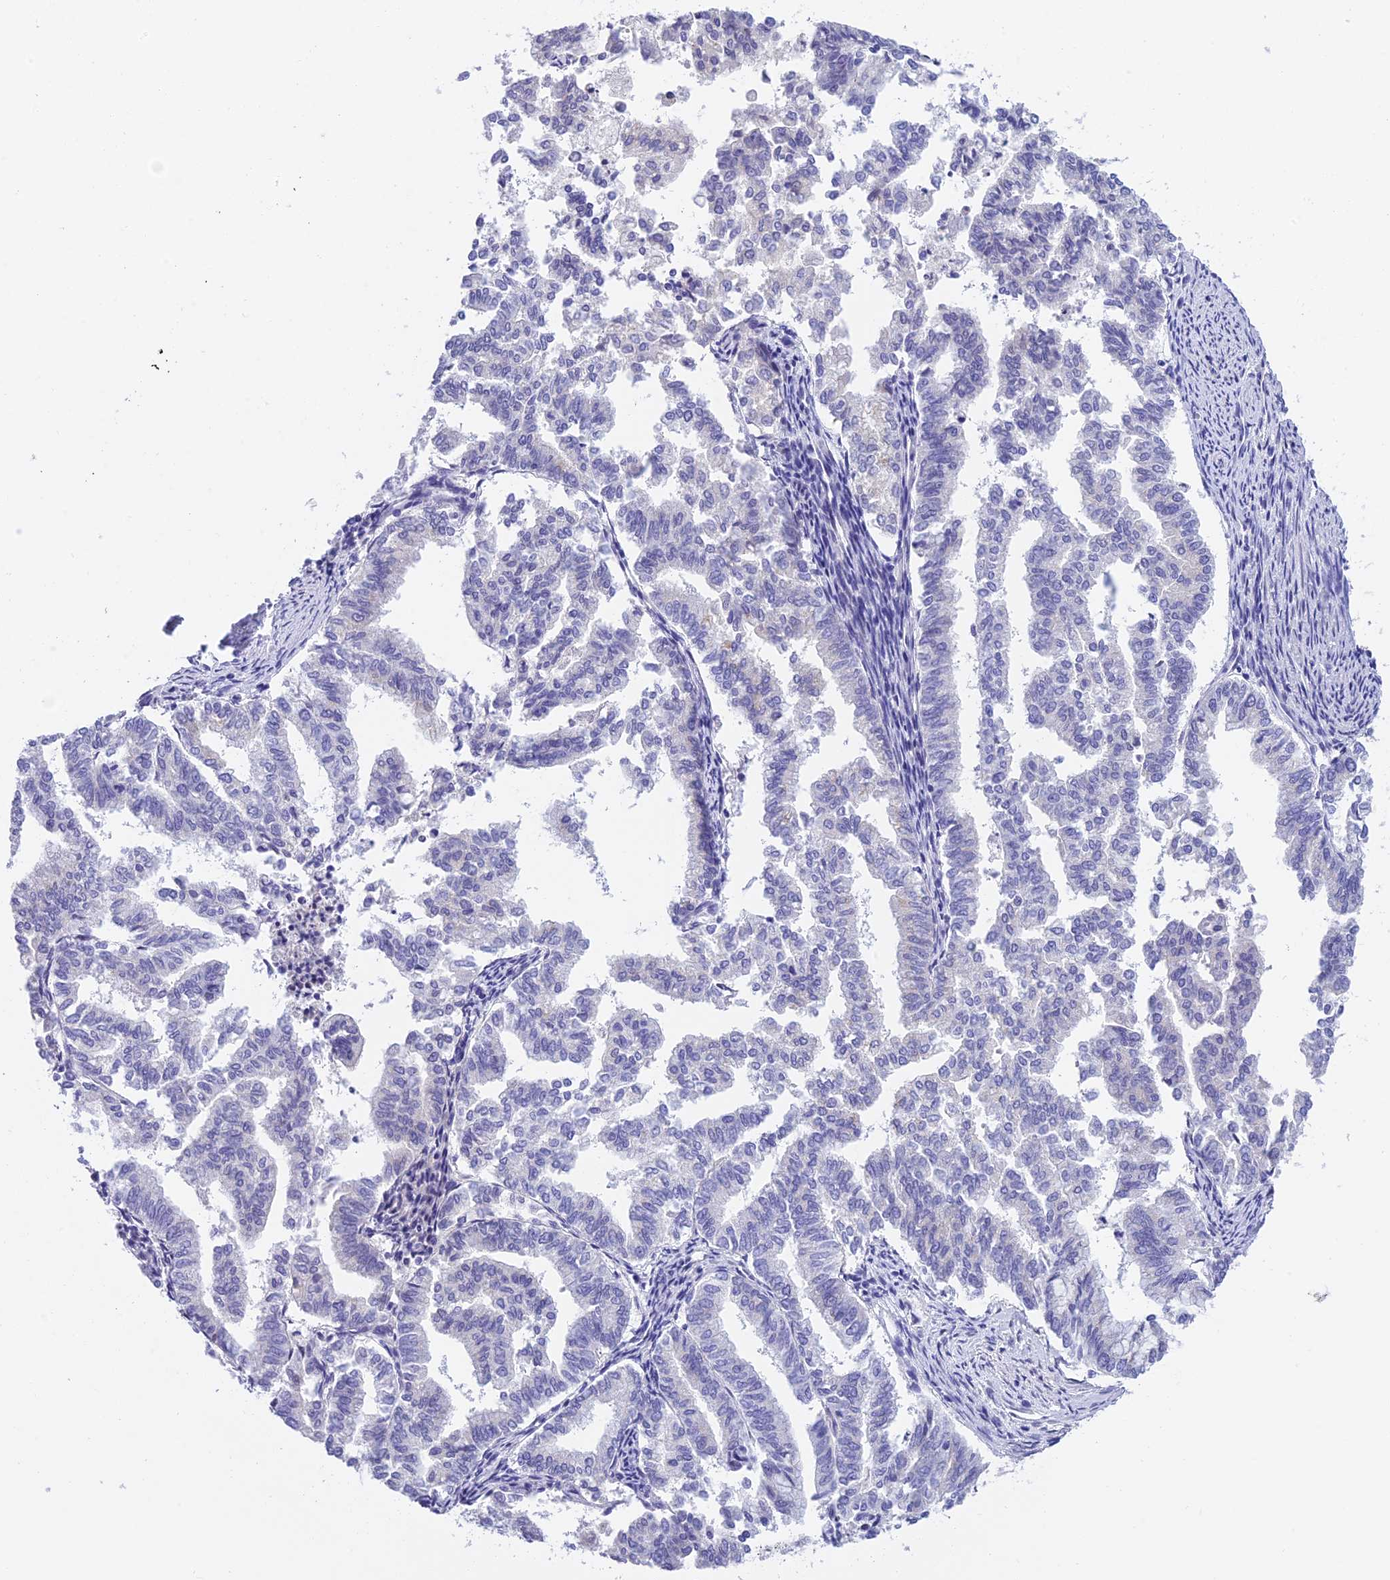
{"staining": {"intensity": "negative", "quantity": "none", "location": "none"}, "tissue": "endometrial cancer", "cell_type": "Tumor cells", "image_type": "cancer", "snomed": [{"axis": "morphology", "description": "Adenocarcinoma, NOS"}, {"axis": "topography", "description": "Endometrium"}], "caption": "An immunohistochemistry histopathology image of adenocarcinoma (endometrial) is shown. There is no staining in tumor cells of adenocarcinoma (endometrial). The staining is performed using DAB brown chromogen with nuclei counter-stained in using hematoxylin.", "gene": "C17orf67", "patient": {"sex": "female", "age": 79}}